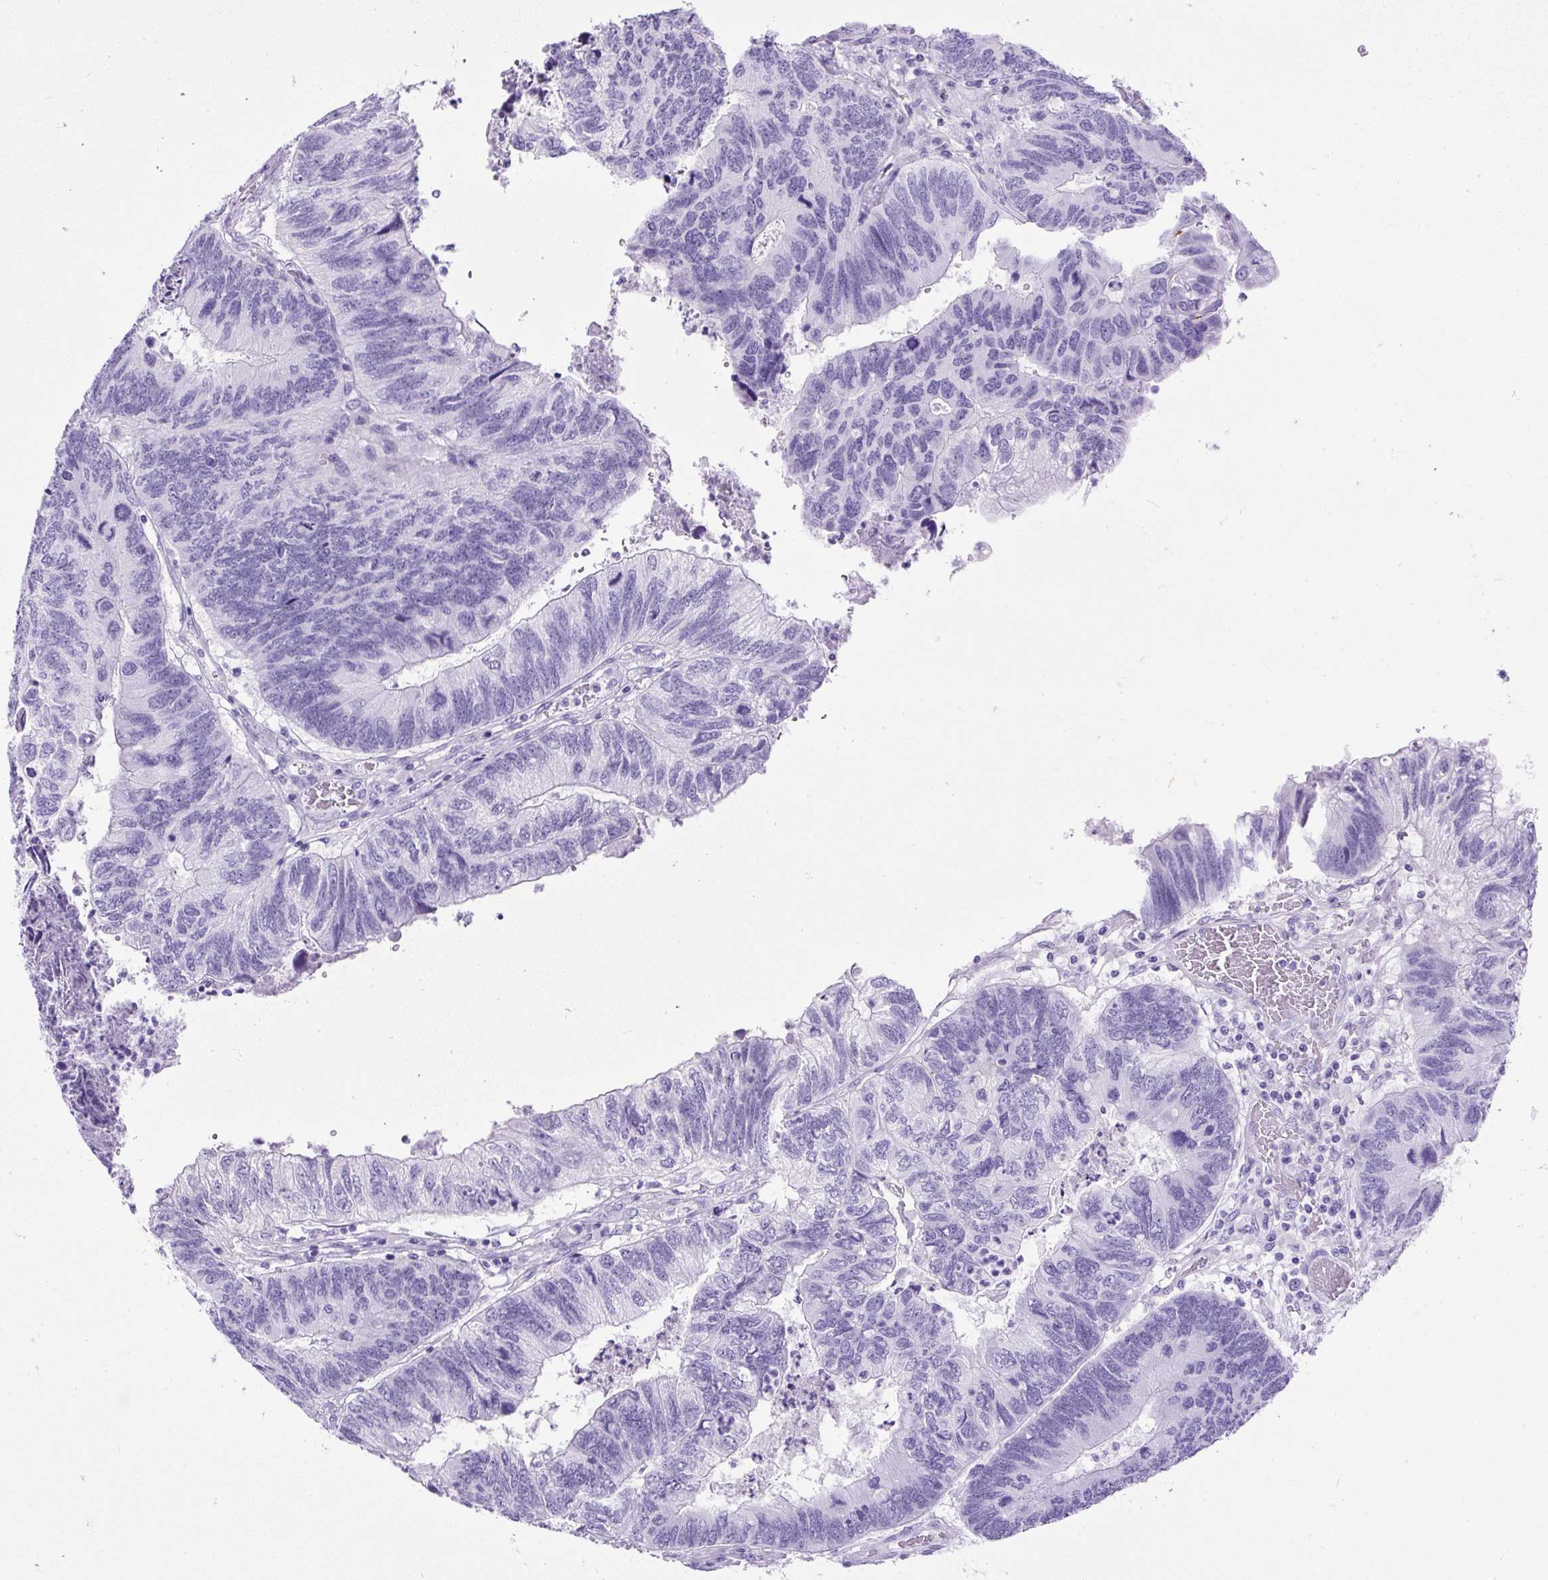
{"staining": {"intensity": "strong", "quantity": "<25%", "location": "cytoplasmic/membranous"}, "tissue": "colorectal cancer", "cell_type": "Tumor cells", "image_type": "cancer", "snomed": [{"axis": "morphology", "description": "Adenocarcinoma, NOS"}, {"axis": "topography", "description": "Colon"}], "caption": "Colorectal cancer (adenocarcinoma) was stained to show a protein in brown. There is medium levels of strong cytoplasmic/membranous staining in about <25% of tumor cells. (DAB IHC, brown staining for protein, blue staining for nuclei).", "gene": "UPP1", "patient": {"sex": "female", "age": 67}}